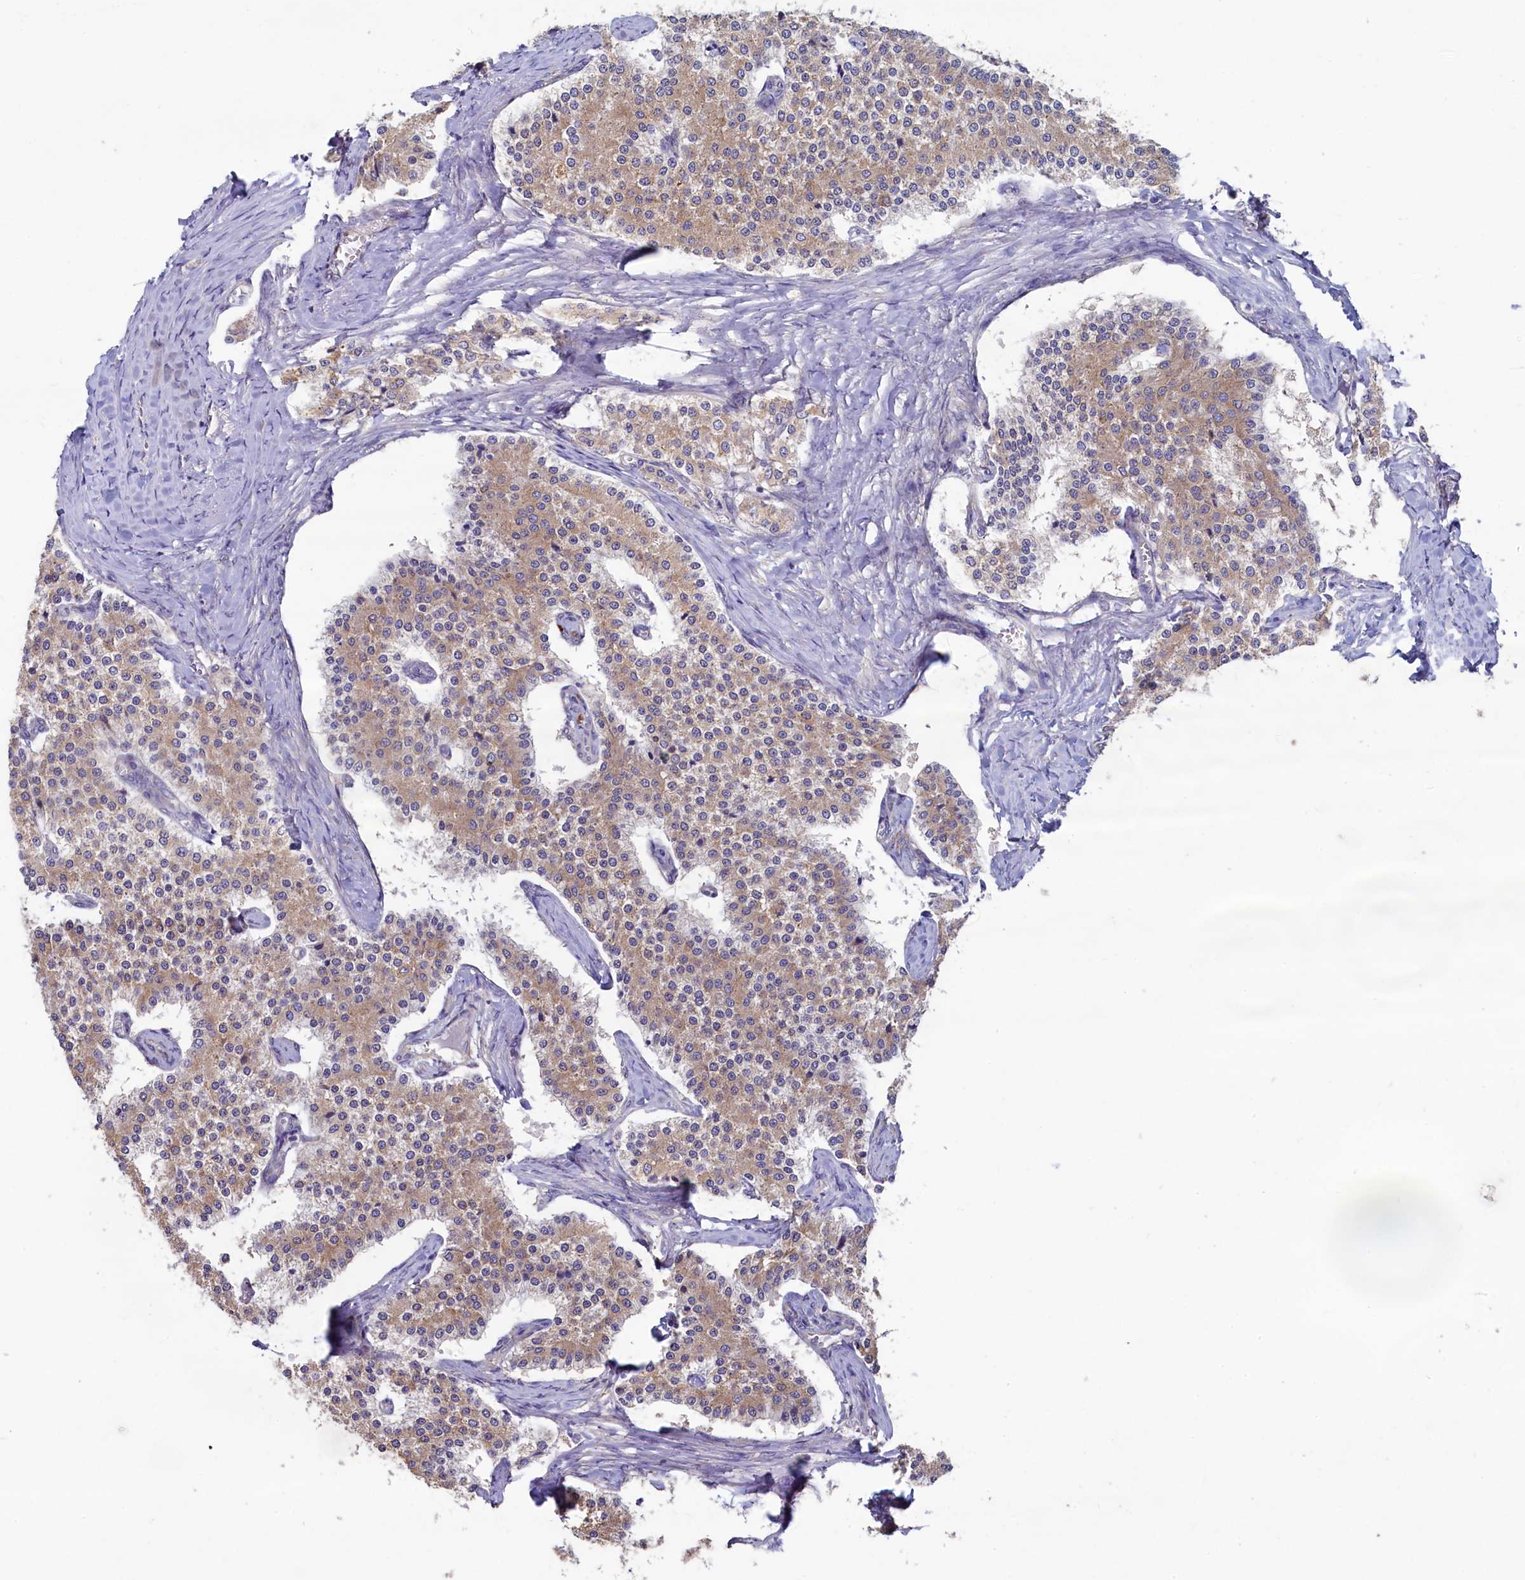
{"staining": {"intensity": "moderate", "quantity": "25%-75%", "location": "cytoplasmic/membranous"}, "tissue": "carcinoid", "cell_type": "Tumor cells", "image_type": "cancer", "snomed": [{"axis": "morphology", "description": "Carcinoid, malignant, NOS"}, {"axis": "topography", "description": "Colon"}], "caption": "Immunohistochemistry histopathology image of human malignant carcinoid stained for a protein (brown), which displays medium levels of moderate cytoplasmic/membranous staining in about 25%-75% of tumor cells.", "gene": "SPATA2L", "patient": {"sex": "female", "age": 52}}